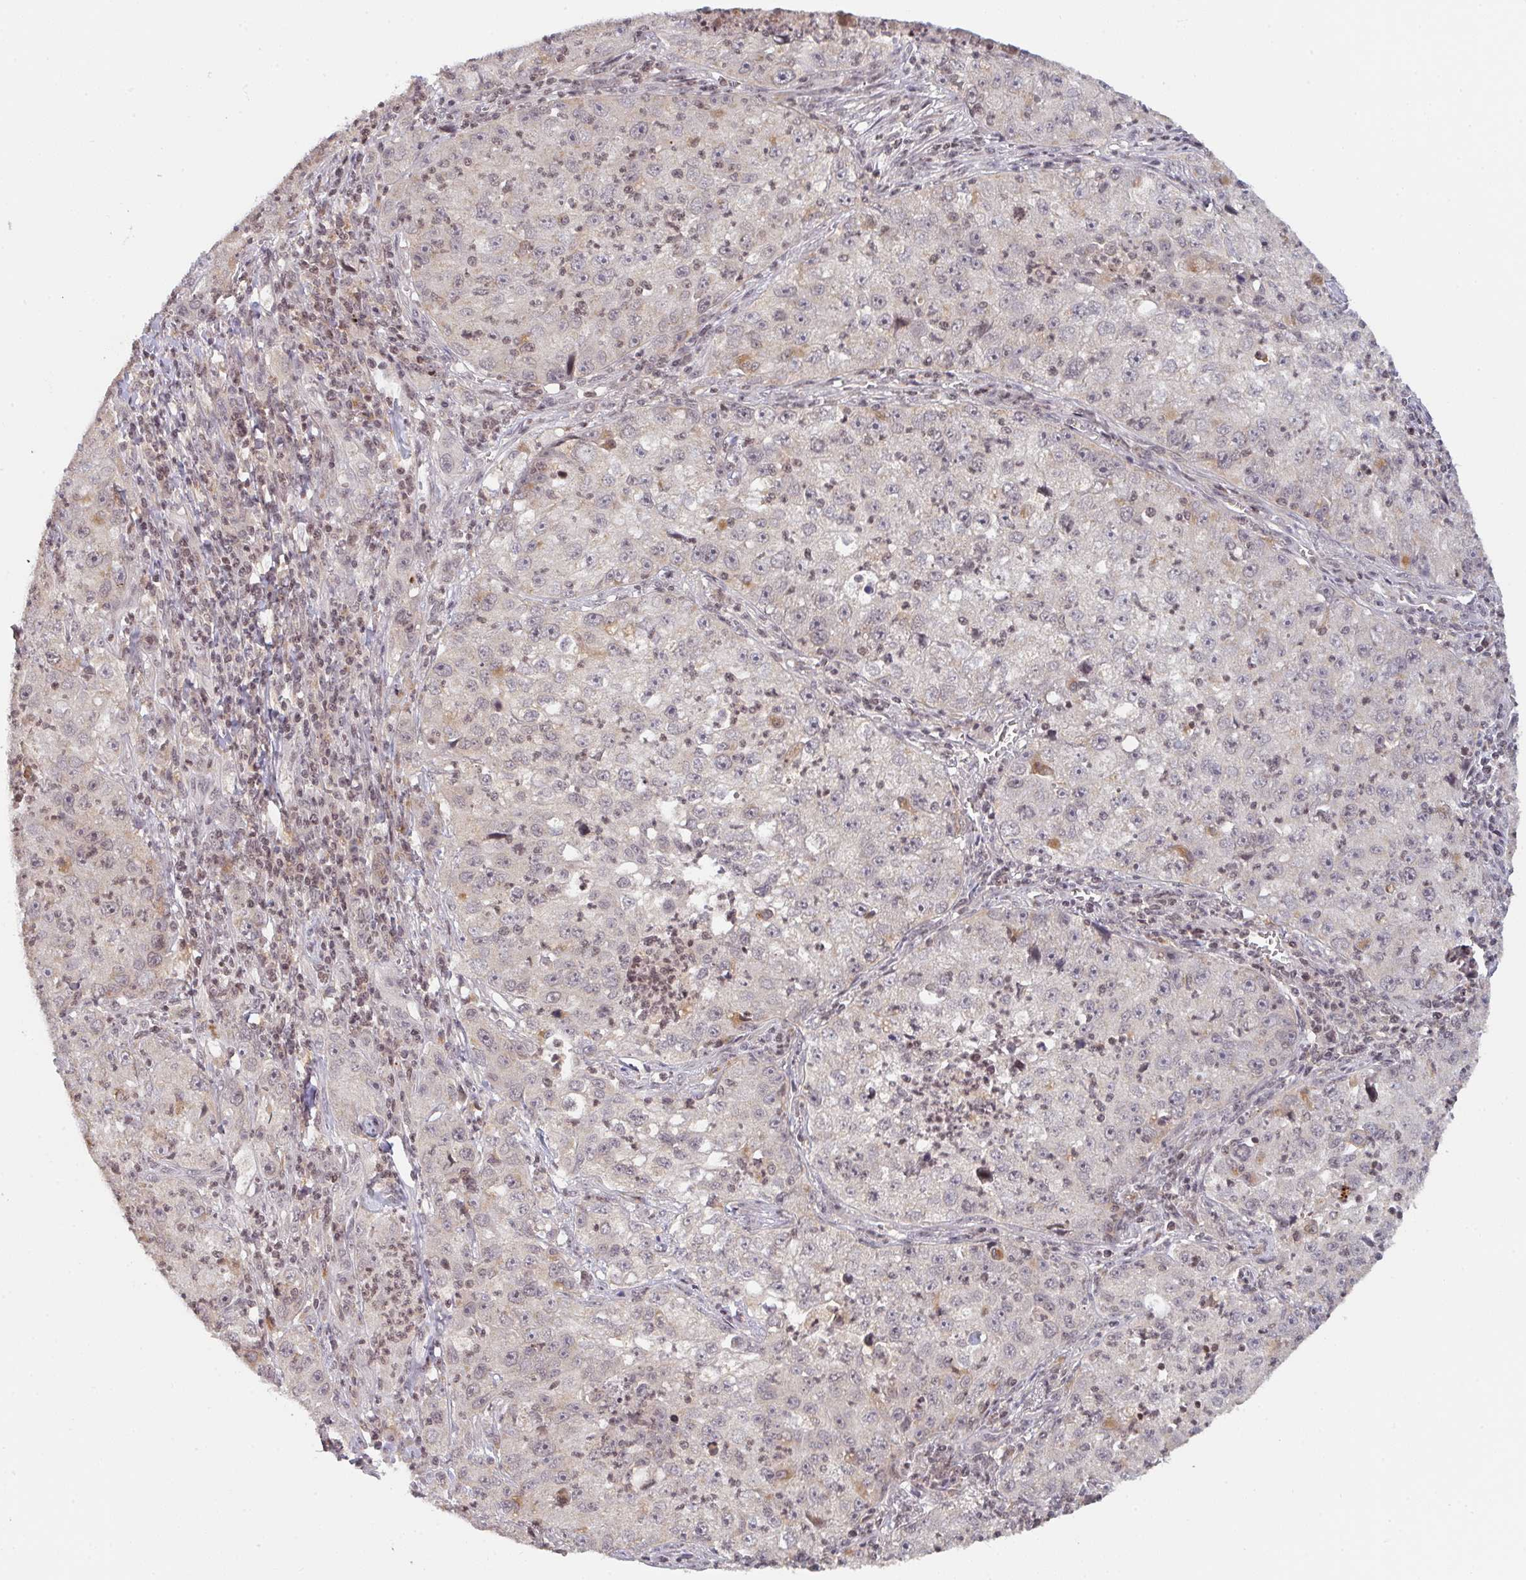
{"staining": {"intensity": "weak", "quantity": "<25%", "location": "nuclear"}, "tissue": "lung cancer", "cell_type": "Tumor cells", "image_type": "cancer", "snomed": [{"axis": "morphology", "description": "Squamous cell carcinoma, NOS"}, {"axis": "topography", "description": "Lung"}], "caption": "Immunohistochemical staining of human lung cancer reveals no significant expression in tumor cells.", "gene": "DCST1", "patient": {"sex": "male", "age": 71}}